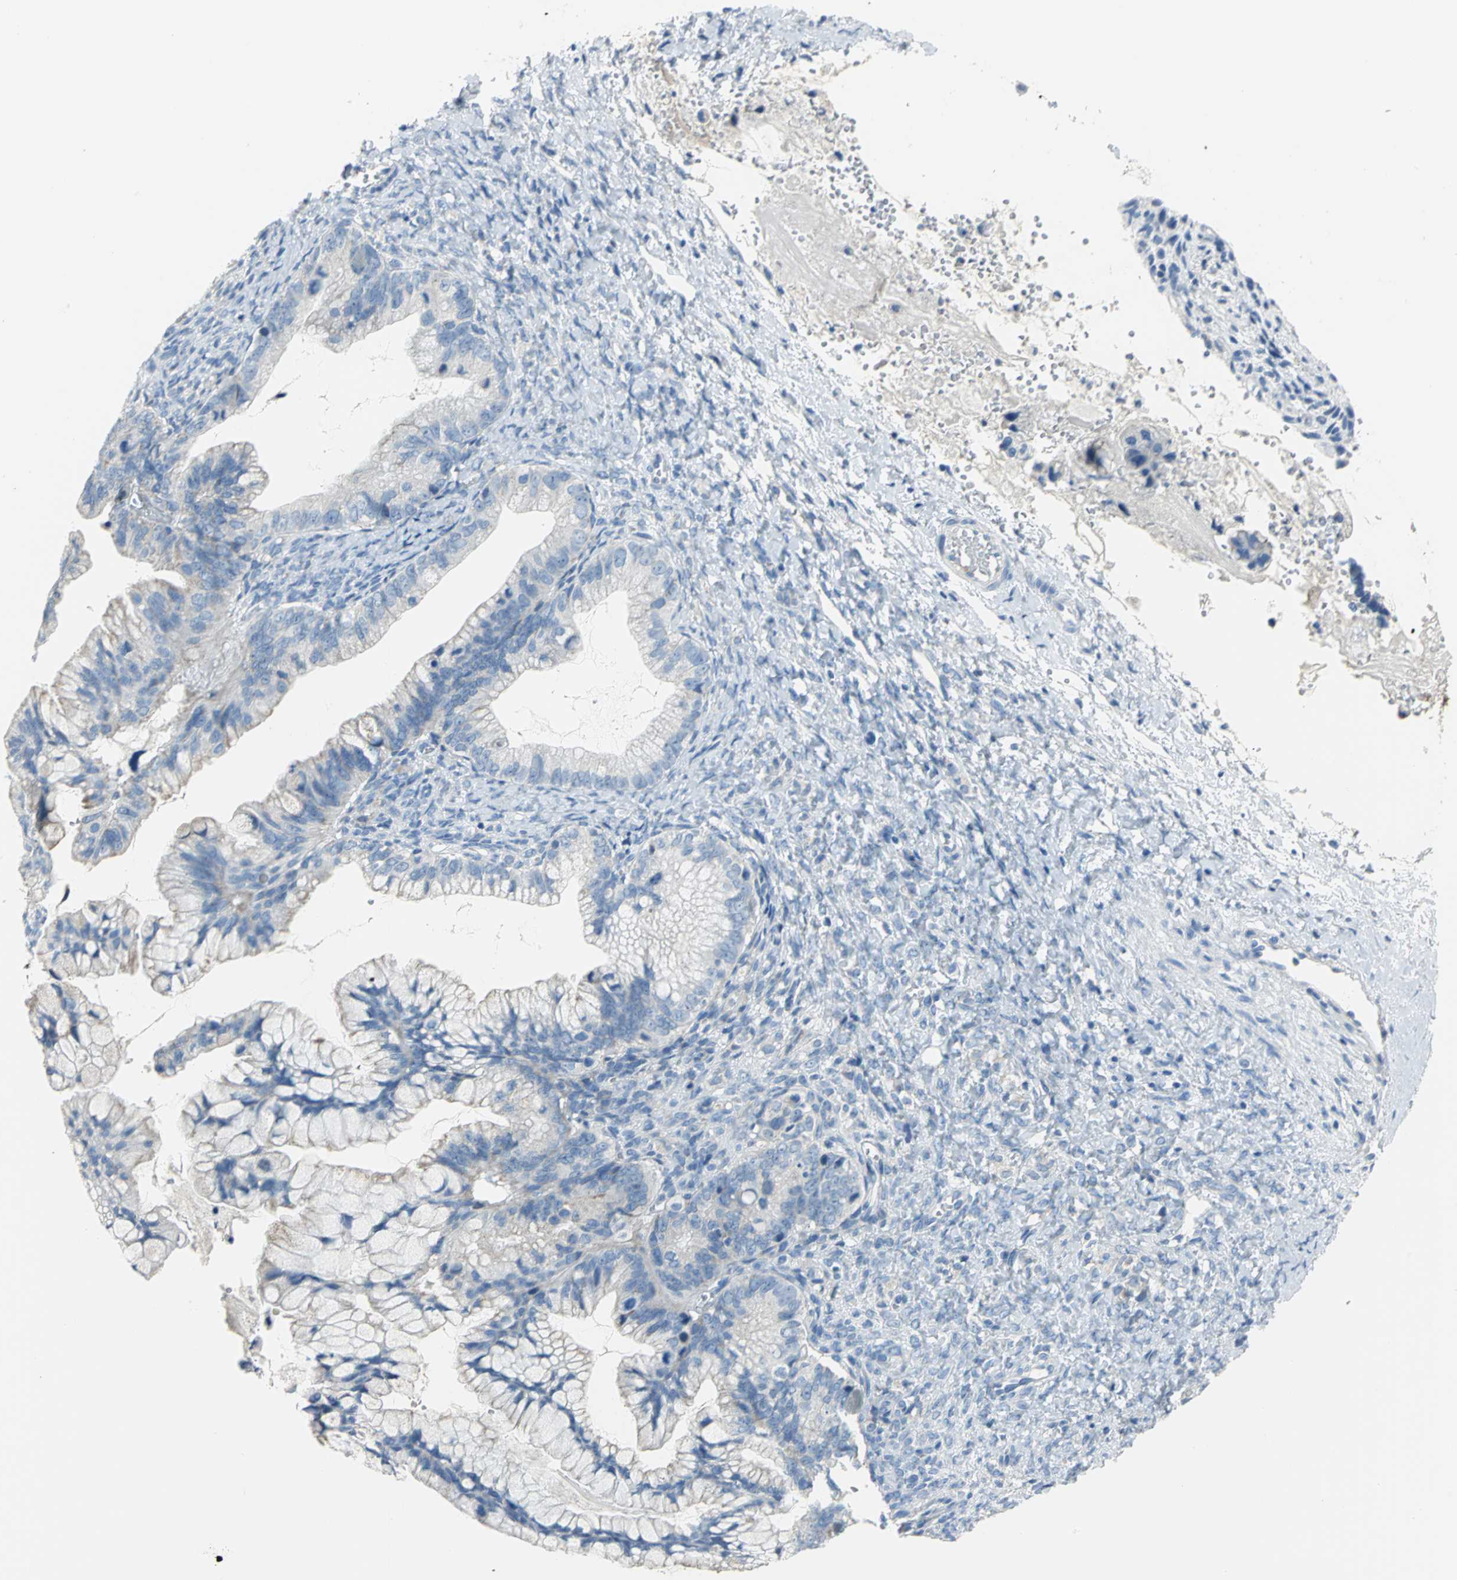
{"staining": {"intensity": "negative", "quantity": "none", "location": "none"}, "tissue": "ovarian cancer", "cell_type": "Tumor cells", "image_type": "cancer", "snomed": [{"axis": "morphology", "description": "Cystadenocarcinoma, mucinous, NOS"}, {"axis": "topography", "description": "Ovary"}], "caption": "A histopathology image of human ovarian mucinous cystadenocarcinoma is negative for staining in tumor cells. Brightfield microscopy of immunohistochemistry (IHC) stained with DAB (brown) and hematoxylin (blue), captured at high magnification.", "gene": "ALOX15", "patient": {"sex": "female", "age": 36}}